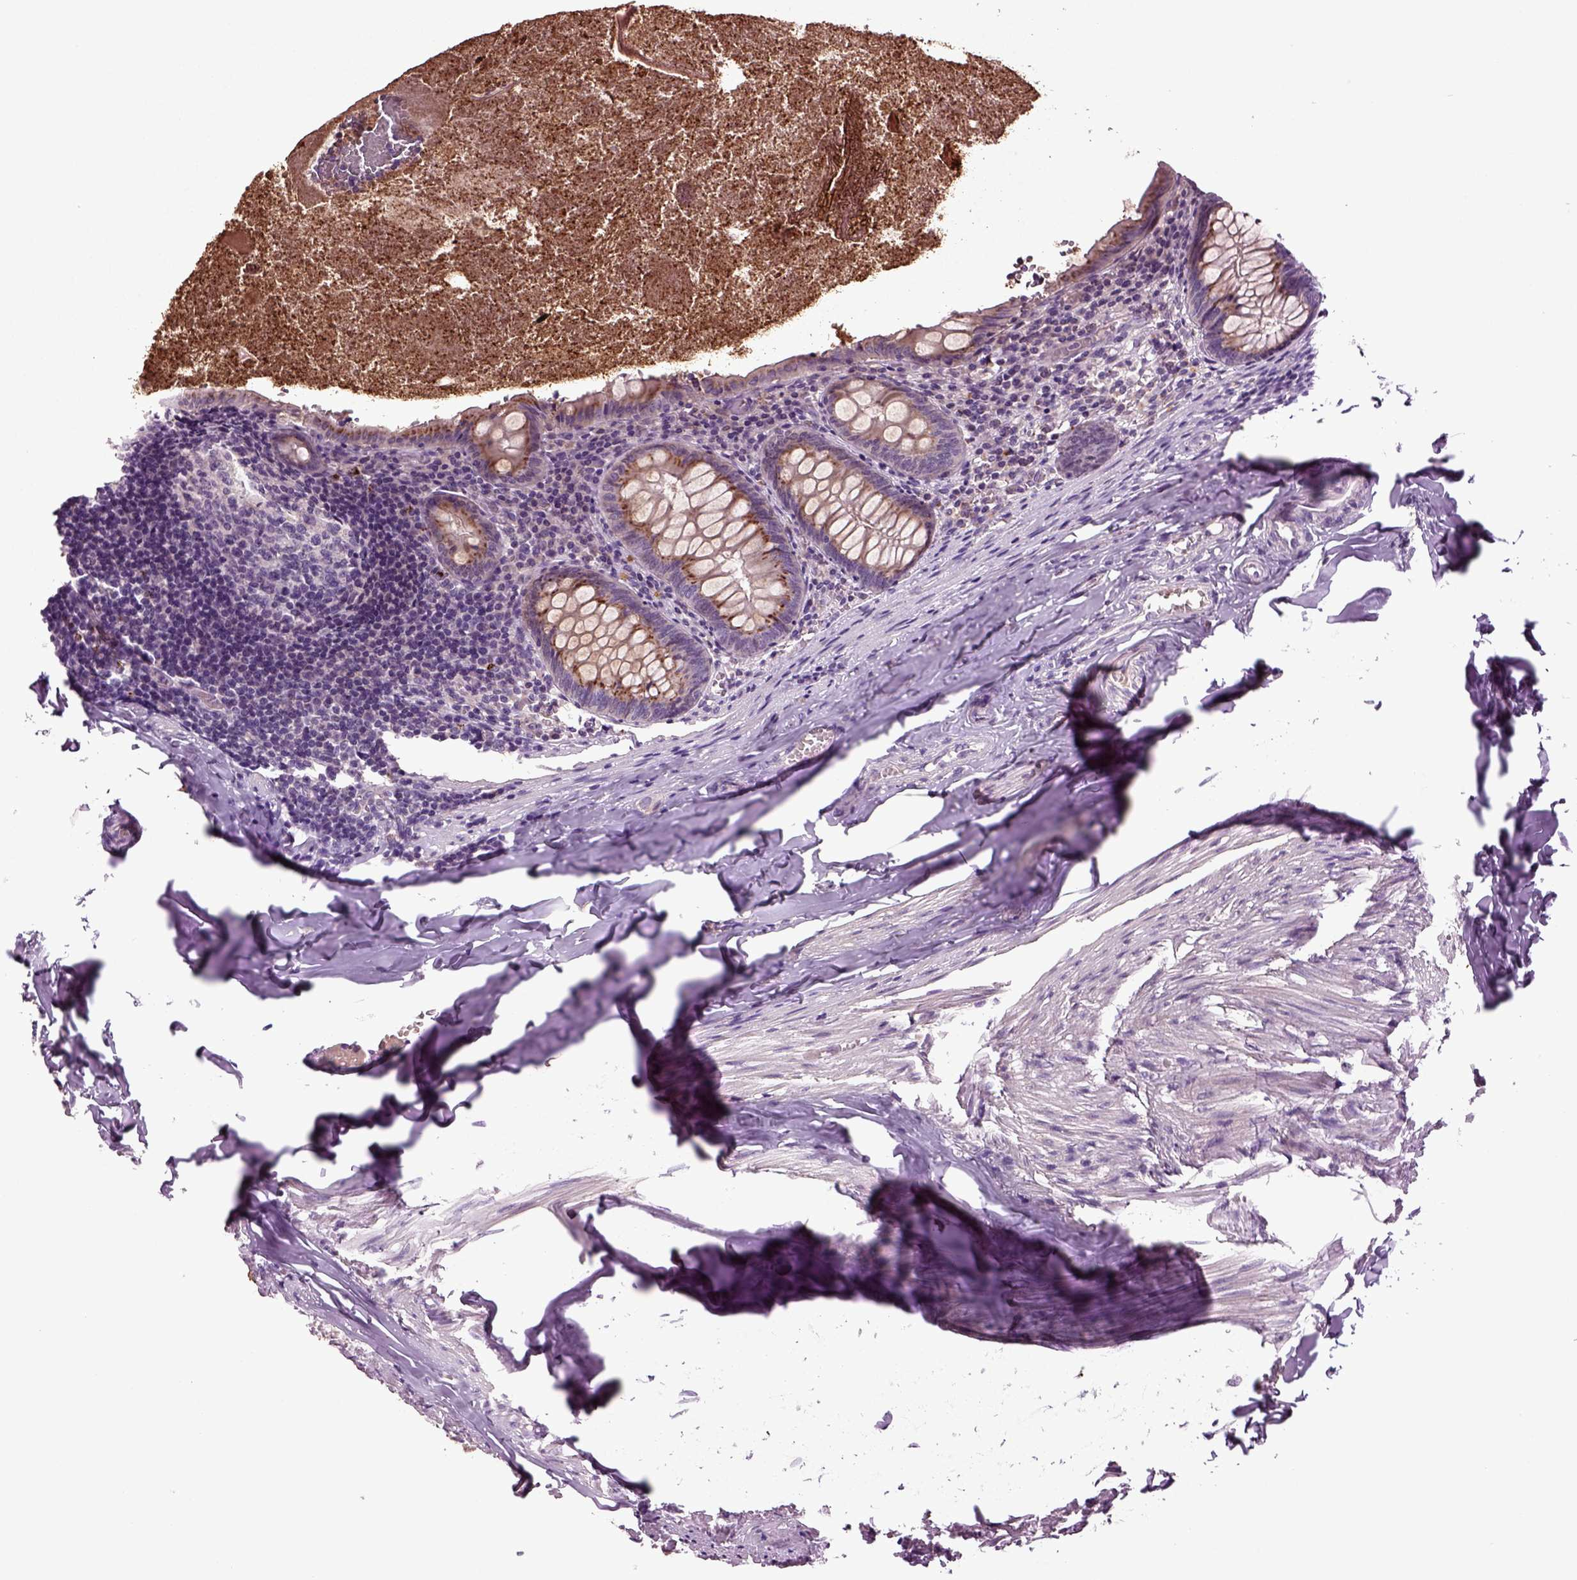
{"staining": {"intensity": "moderate", "quantity": "<25%", "location": "cytoplasmic/membranous"}, "tissue": "appendix", "cell_type": "Glandular cells", "image_type": "normal", "snomed": [{"axis": "morphology", "description": "Normal tissue, NOS"}, {"axis": "topography", "description": "Appendix"}], "caption": "Glandular cells exhibit moderate cytoplasmic/membranous expression in about <25% of cells in normal appendix. The staining is performed using DAB brown chromogen to label protein expression. The nuclei are counter-stained blue using hematoxylin.", "gene": "SLC17A6", "patient": {"sex": "female", "age": 23}}